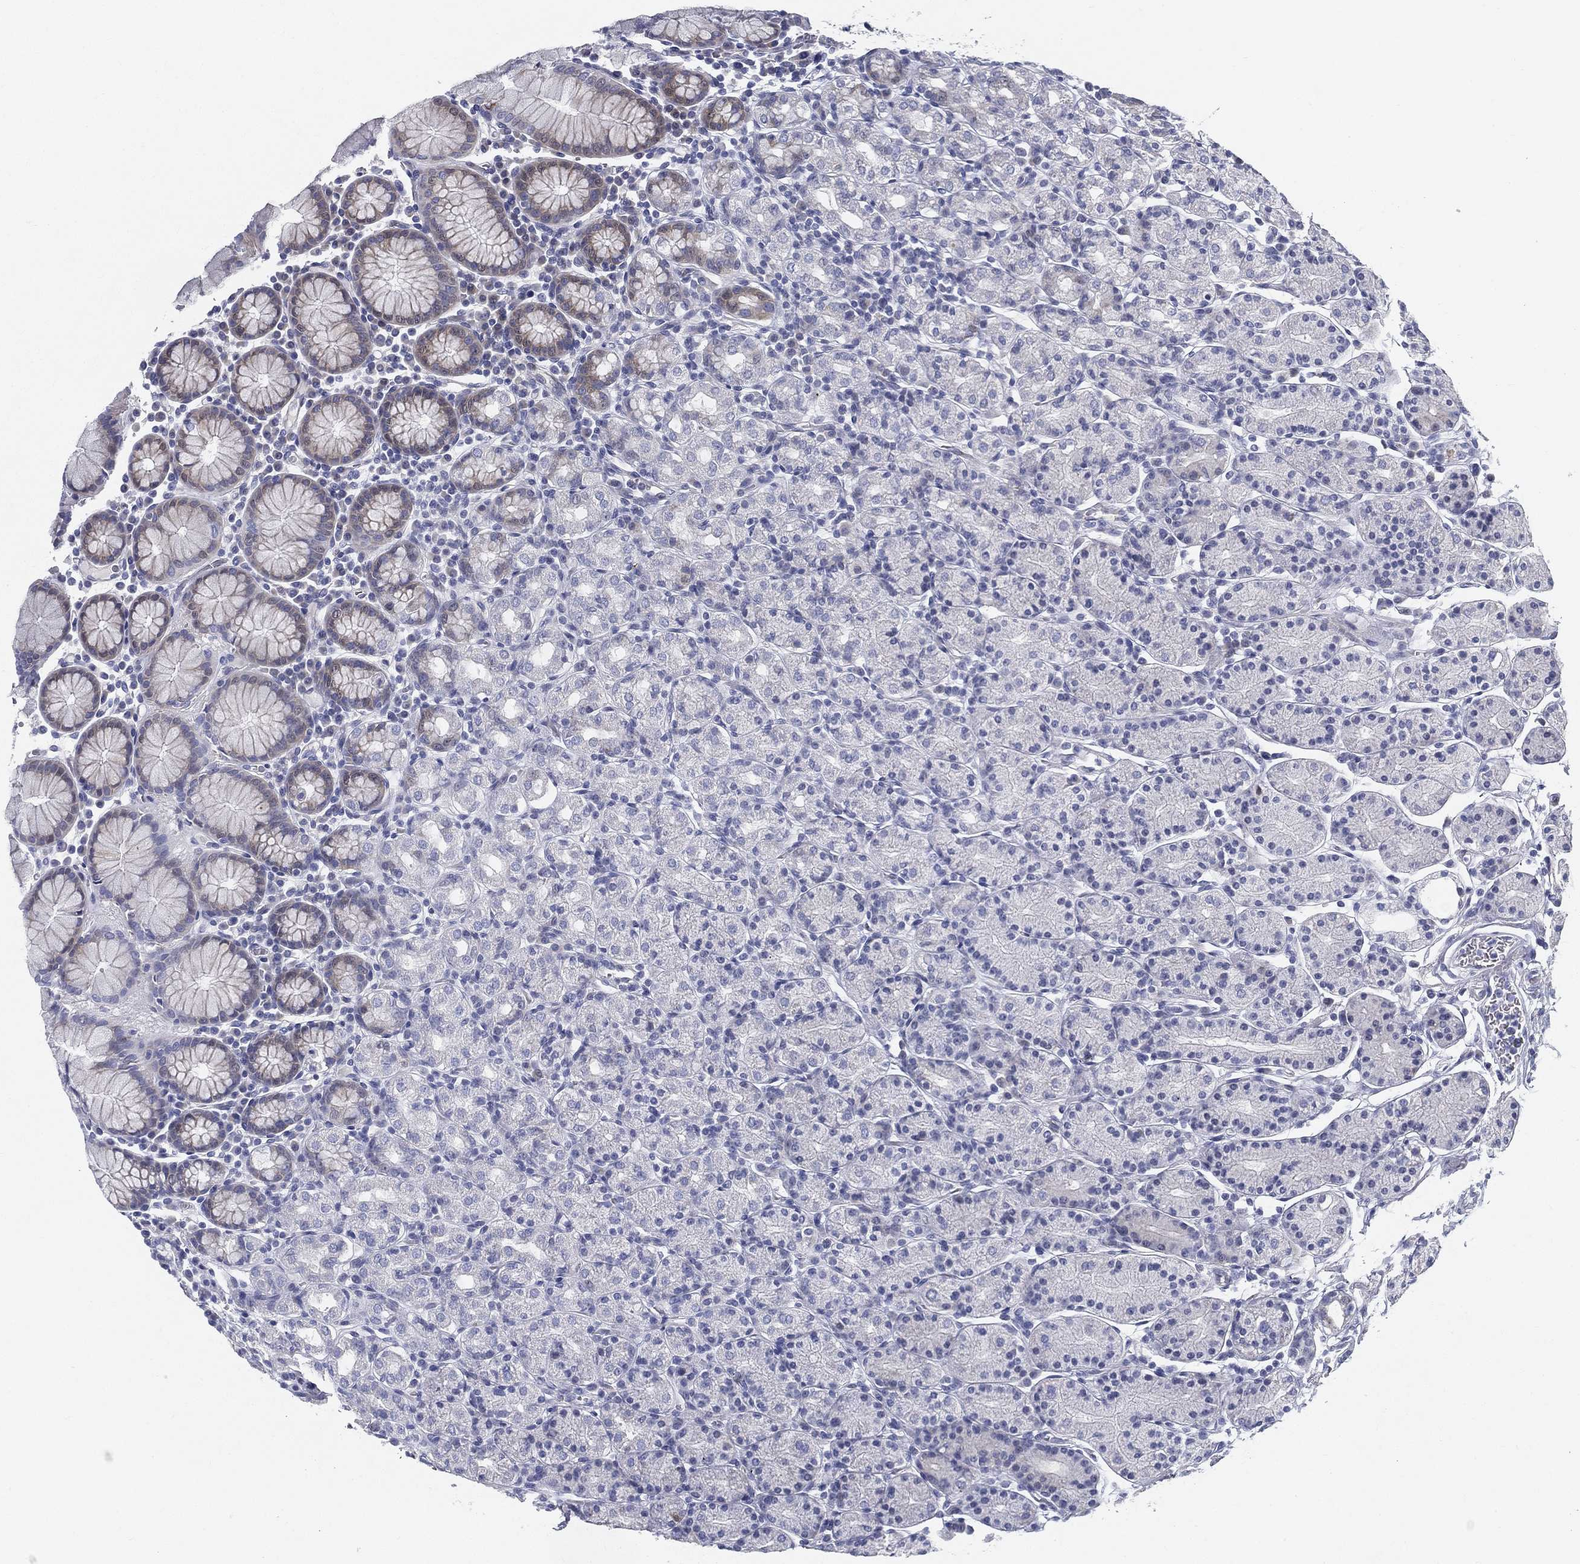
{"staining": {"intensity": "negative", "quantity": "none", "location": "none"}, "tissue": "stomach", "cell_type": "Glandular cells", "image_type": "normal", "snomed": [{"axis": "morphology", "description": "Normal tissue, NOS"}, {"axis": "topography", "description": "Stomach, upper"}, {"axis": "topography", "description": "Stomach"}], "caption": "Immunohistochemistry (IHC) of benign human stomach shows no positivity in glandular cells.", "gene": "SPPL2C", "patient": {"sex": "male", "age": 62}}